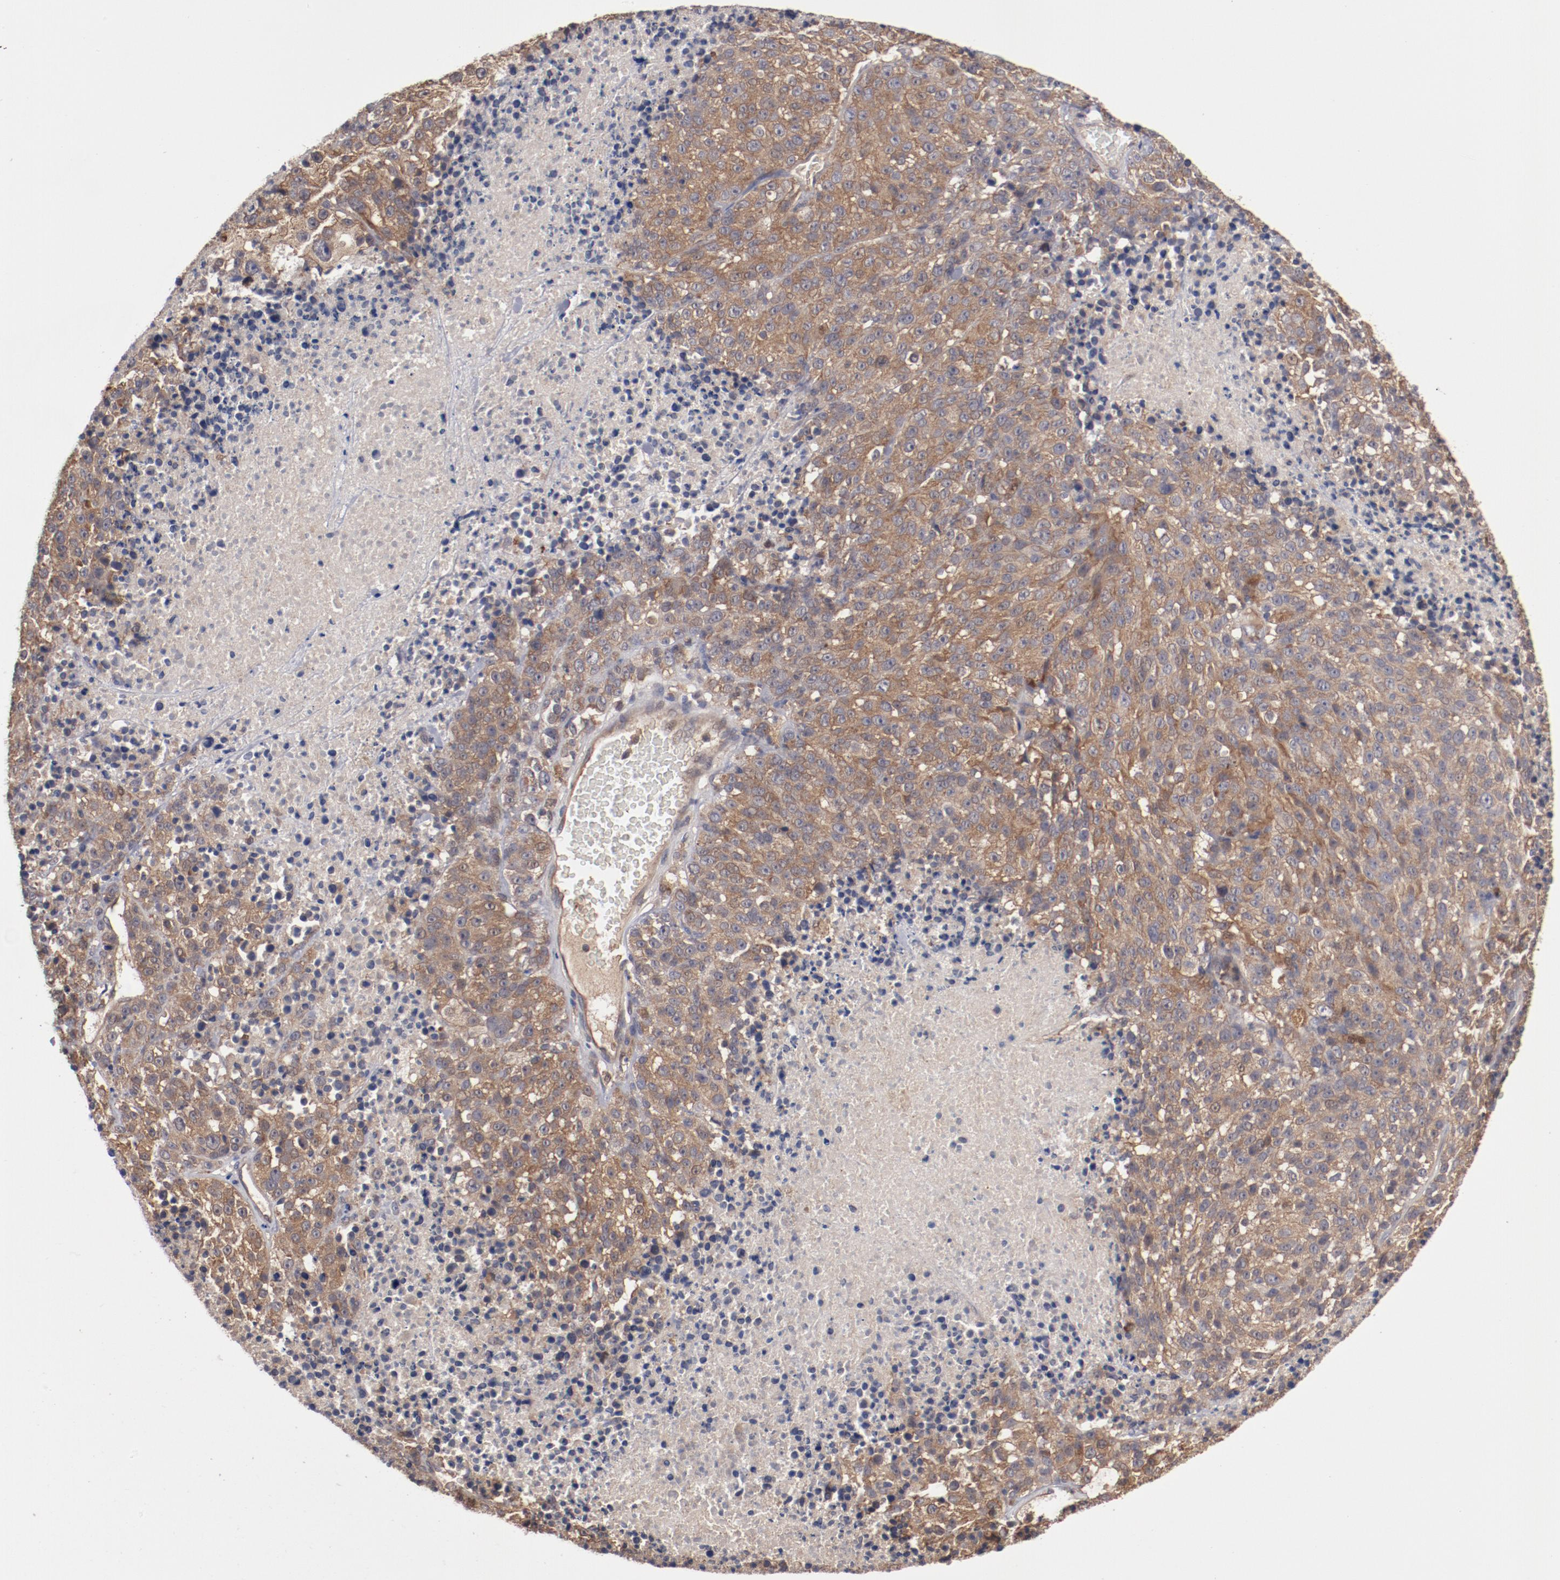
{"staining": {"intensity": "weak", "quantity": ">75%", "location": "cytoplasmic/membranous"}, "tissue": "melanoma", "cell_type": "Tumor cells", "image_type": "cancer", "snomed": [{"axis": "morphology", "description": "Malignant melanoma, Metastatic site"}, {"axis": "topography", "description": "Cerebral cortex"}], "caption": "Protein expression analysis of melanoma displays weak cytoplasmic/membranous positivity in about >75% of tumor cells.", "gene": "DNAAF2", "patient": {"sex": "female", "age": 52}}